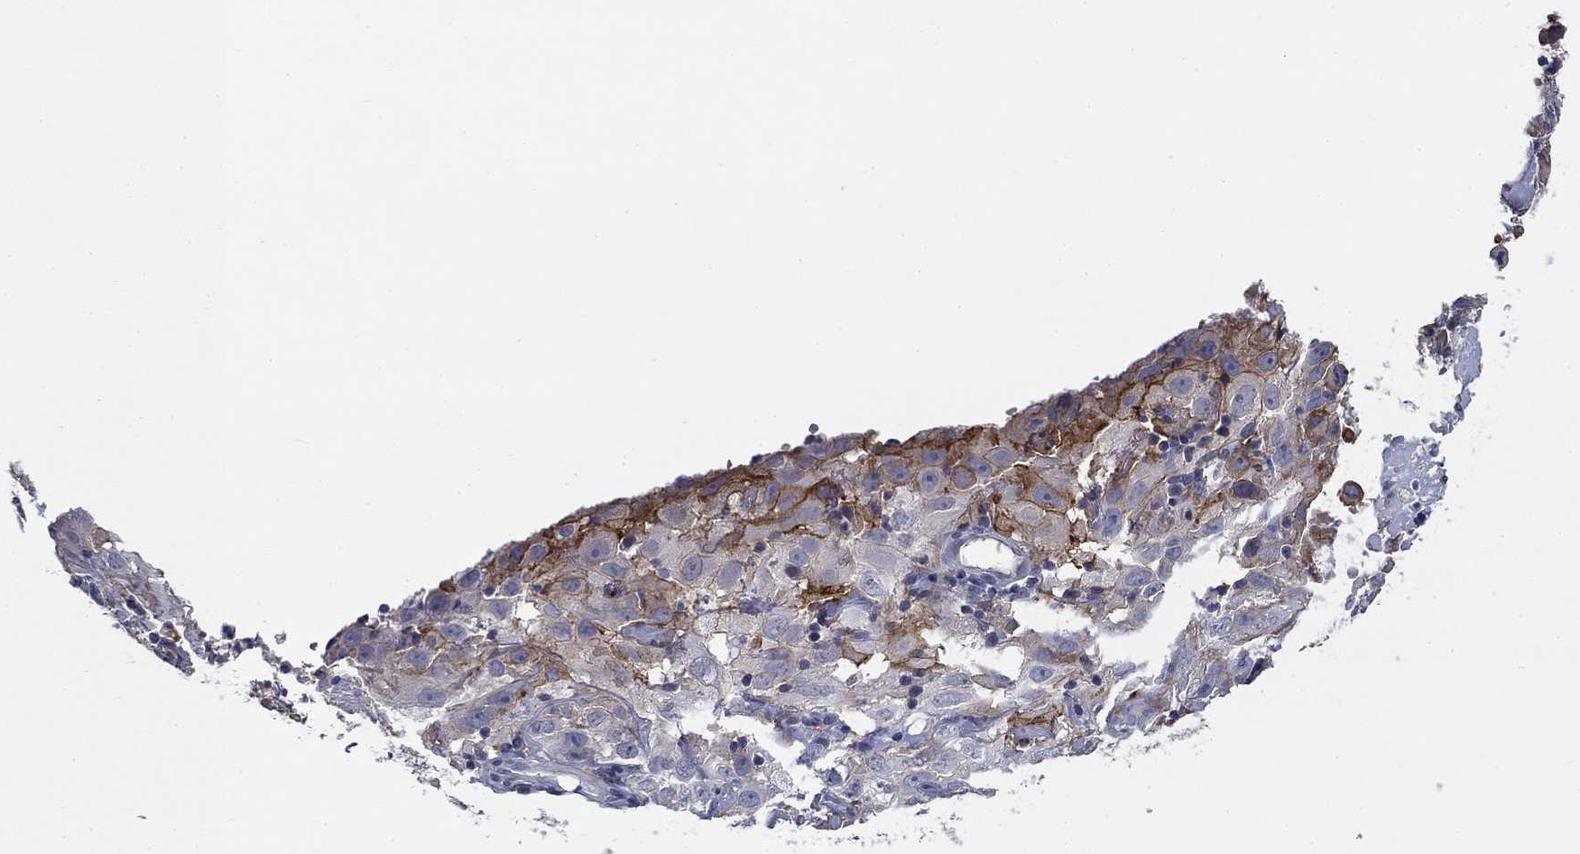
{"staining": {"intensity": "strong", "quantity": "<25%", "location": "cytoplasmic/membranous"}, "tissue": "cervical cancer", "cell_type": "Tumor cells", "image_type": "cancer", "snomed": [{"axis": "morphology", "description": "Squamous cell carcinoma, NOS"}, {"axis": "topography", "description": "Cervix"}], "caption": "A medium amount of strong cytoplasmic/membranous positivity is appreciated in about <25% of tumor cells in cervical squamous cell carcinoma tissue.", "gene": "CD274", "patient": {"sex": "female", "age": 32}}